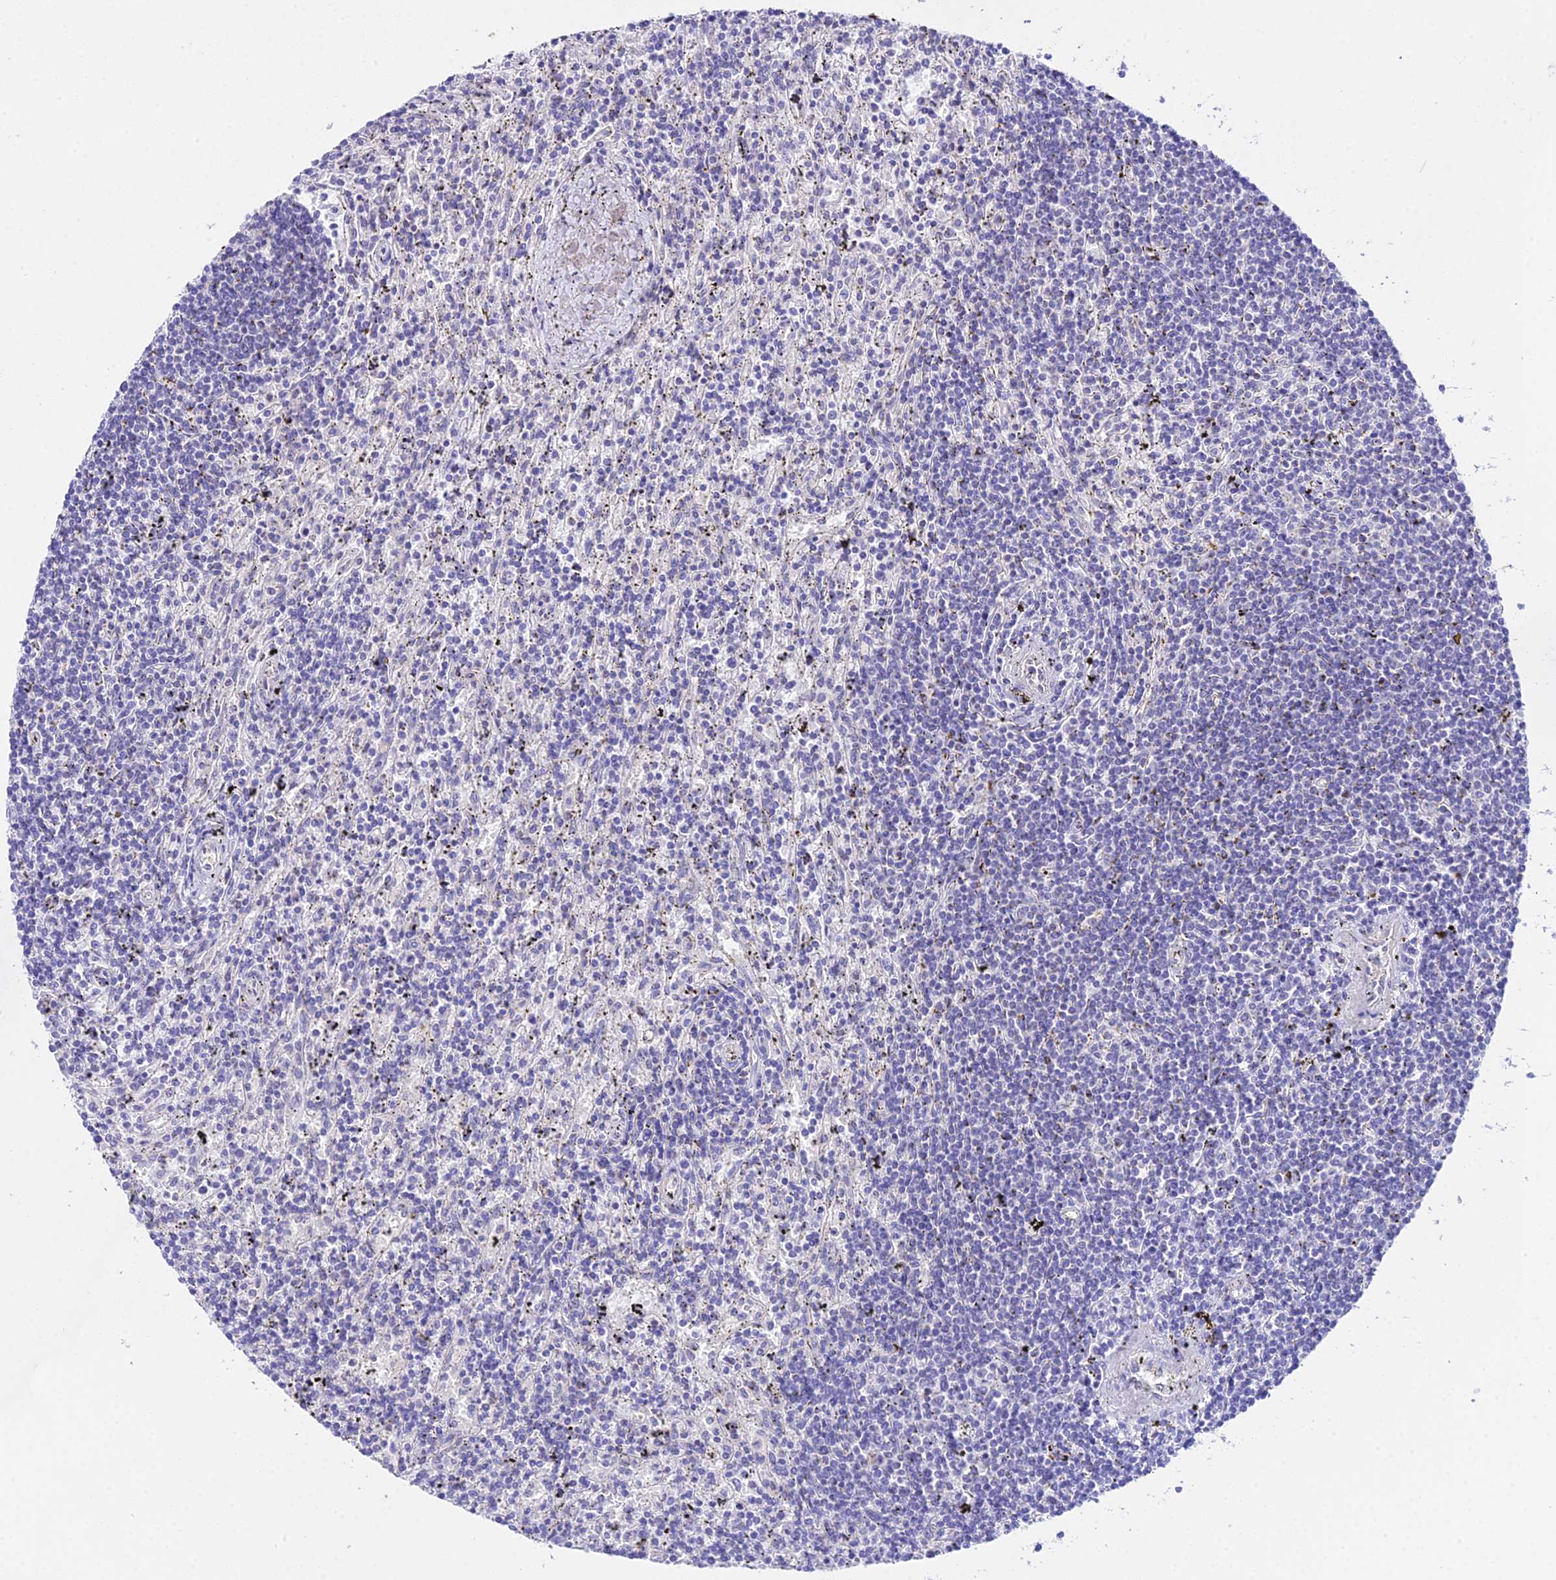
{"staining": {"intensity": "negative", "quantity": "none", "location": "none"}, "tissue": "lymphoma", "cell_type": "Tumor cells", "image_type": "cancer", "snomed": [{"axis": "morphology", "description": "Malignant lymphoma, non-Hodgkin's type, Low grade"}, {"axis": "topography", "description": "Spleen"}], "caption": "Tumor cells show no significant protein staining in malignant lymphoma, non-Hodgkin's type (low-grade). The staining was performed using DAB (3,3'-diaminobenzidine) to visualize the protein expression in brown, while the nuclei were stained in blue with hematoxylin (Magnification: 20x).", "gene": "ATG16L2", "patient": {"sex": "male", "age": 76}}